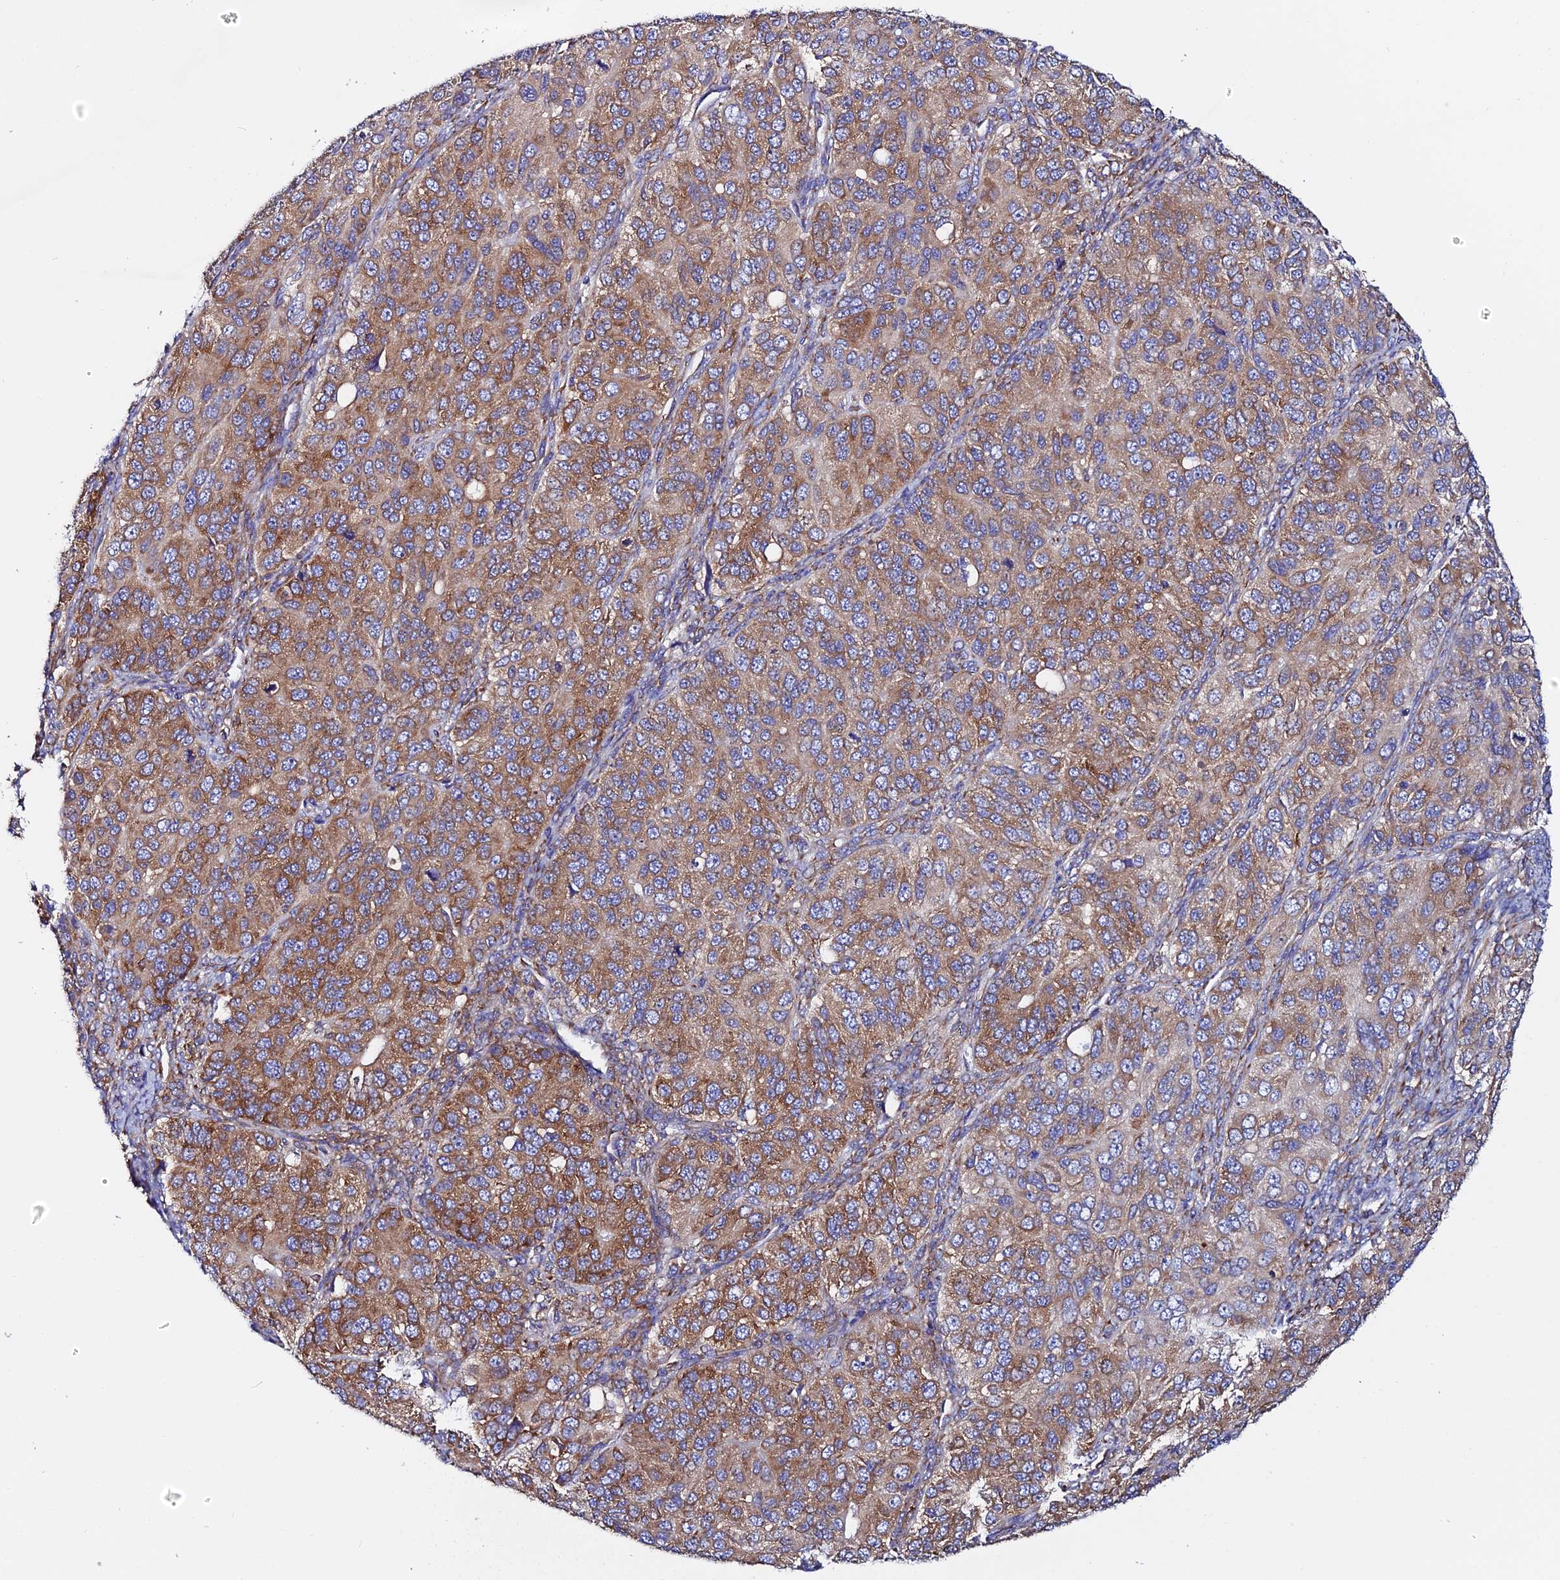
{"staining": {"intensity": "moderate", "quantity": ">75%", "location": "cytoplasmic/membranous"}, "tissue": "ovarian cancer", "cell_type": "Tumor cells", "image_type": "cancer", "snomed": [{"axis": "morphology", "description": "Carcinoma, endometroid"}, {"axis": "topography", "description": "Ovary"}], "caption": "Ovarian cancer (endometroid carcinoma) was stained to show a protein in brown. There is medium levels of moderate cytoplasmic/membranous positivity in about >75% of tumor cells.", "gene": "EEF1G", "patient": {"sex": "female", "age": 51}}